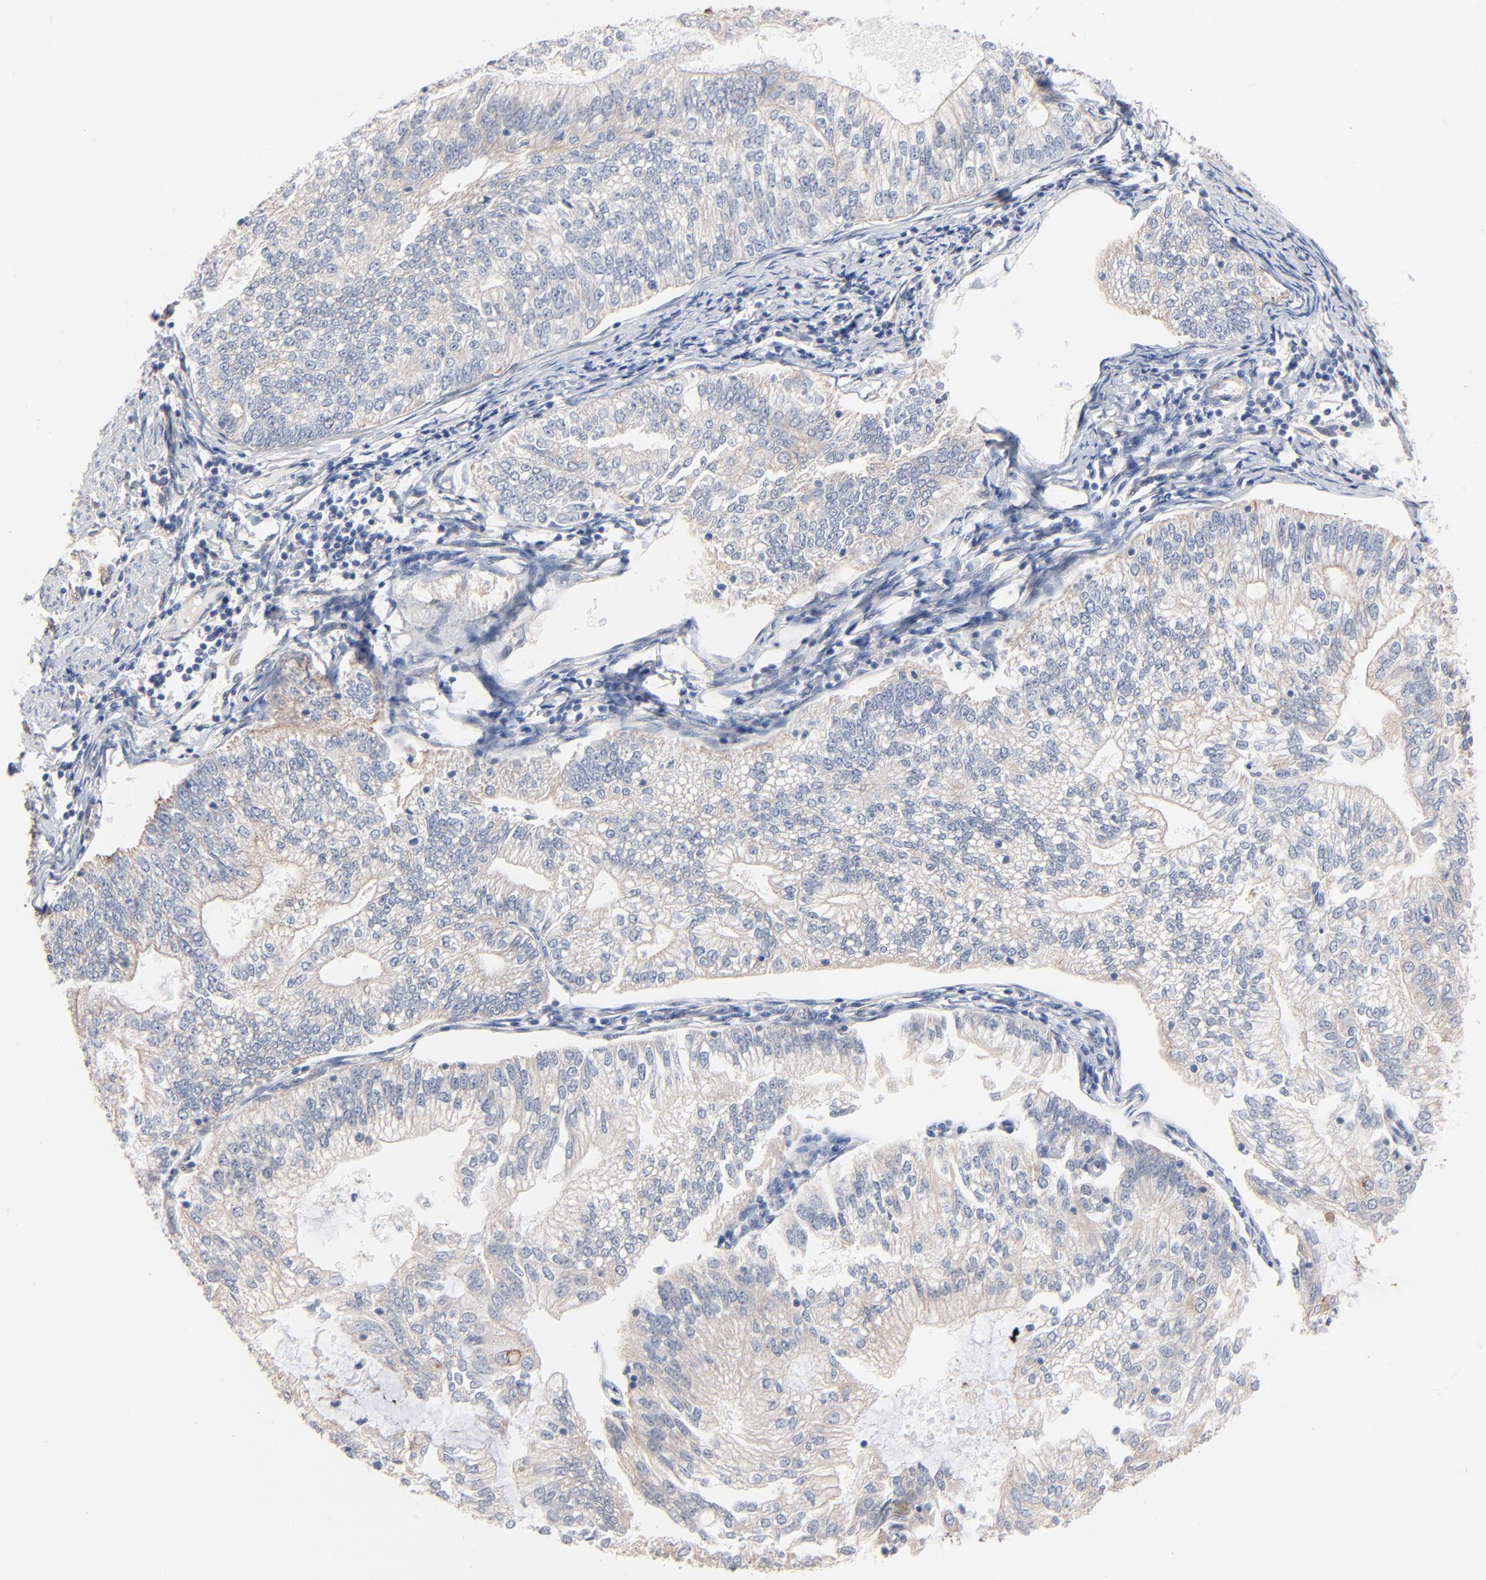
{"staining": {"intensity": "negative", "quantity": "none", "location": "none"}, "tissue": "endometrial cancer", "cell_type": "Tumor cells", "image_type": "cancer", "snomed": [{"axis": "morphology", "description": "Adenocarcinoma, NOS"}, {"axis": "topography", "description": "Endometrium"}], "caption": "There is no significant staining in tumor cells of adenocarcinoma (endometrial).", "gene": "ABCD4", "patient": {"sex": "female", "age": 69}}